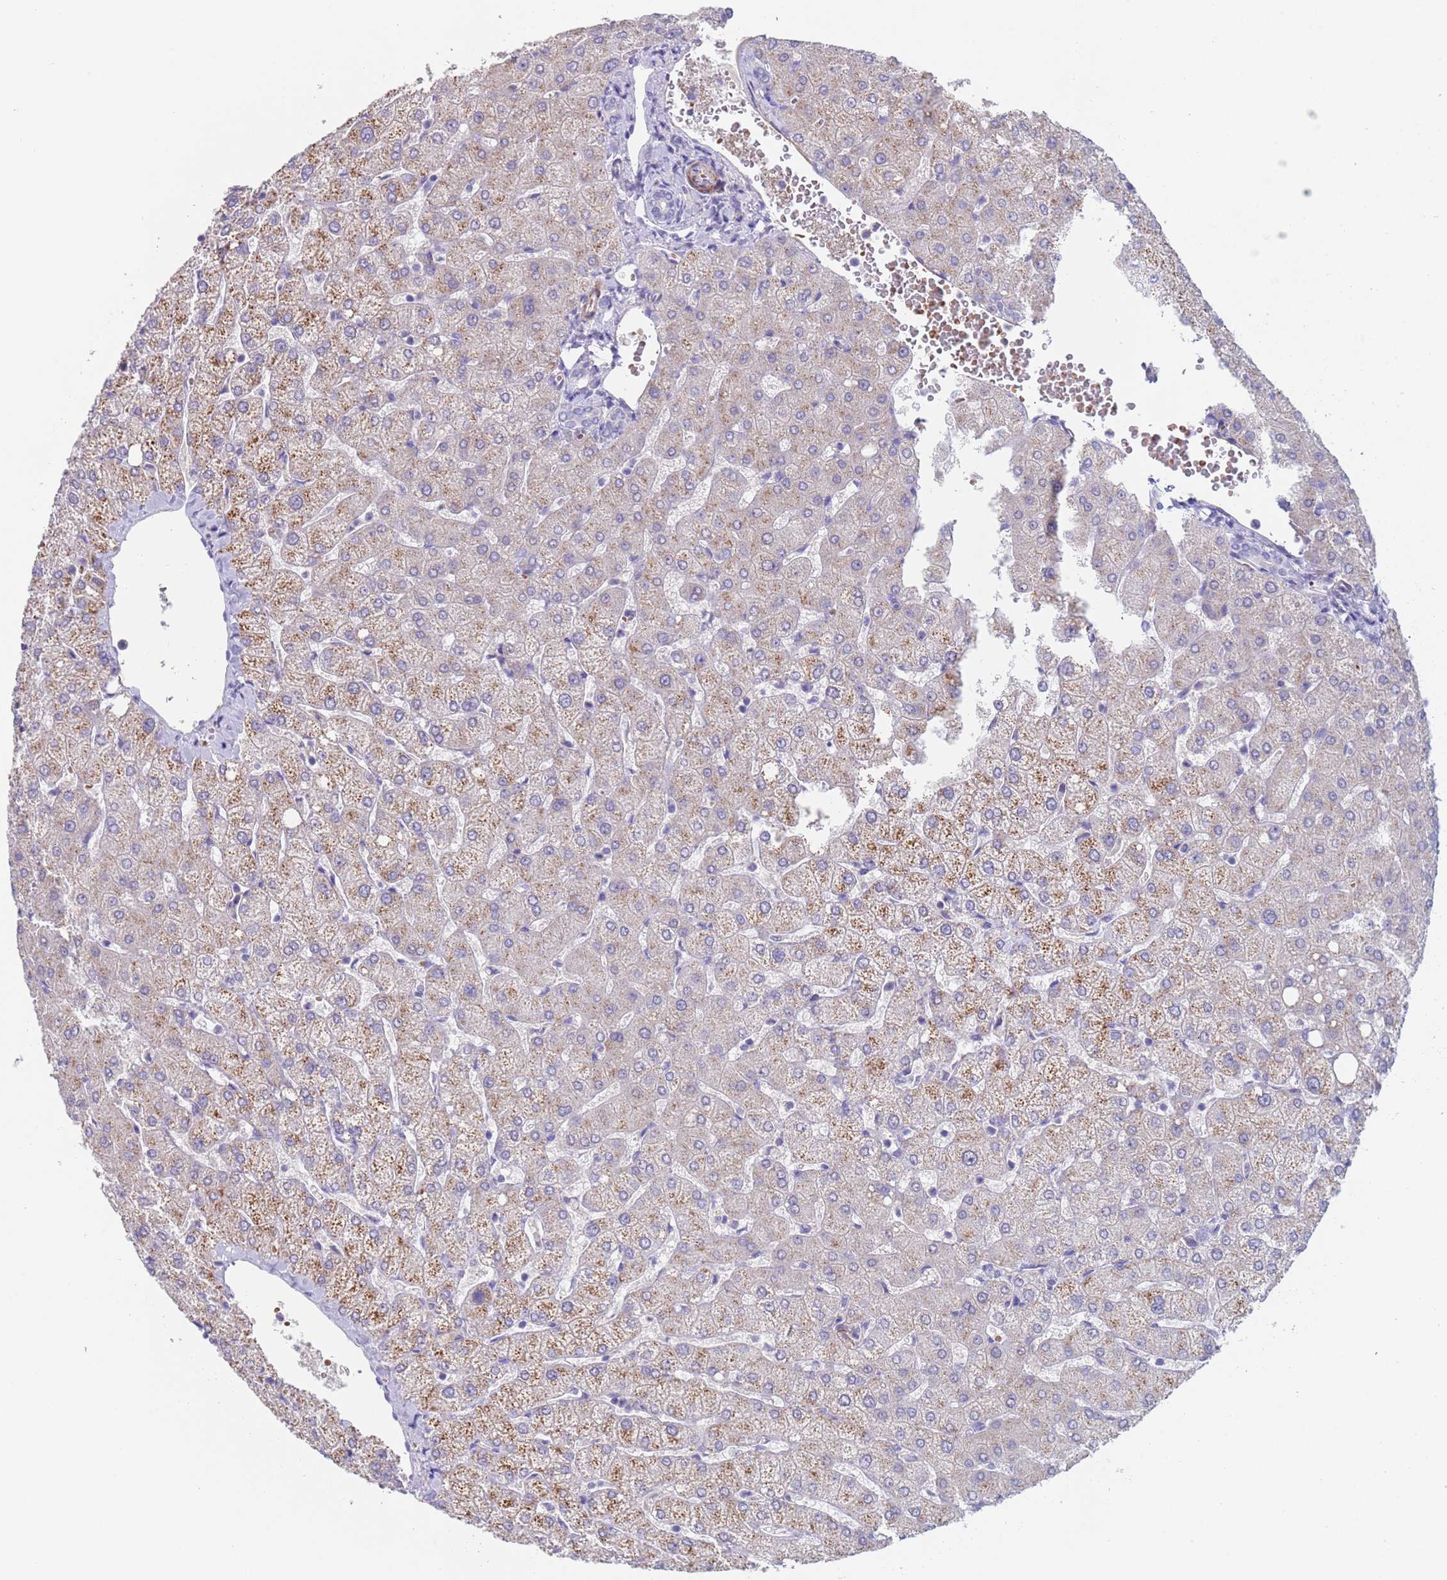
{"staining": {"intensity": "negative", "quantity": "none", "location": "none"}, "tissue": "liver", "cell_type": "Cholangiocytes", "image_type": "normal", "snomed": [{"axis": "morphology", "description": "Normal tissue, NOS"}, {"axis": "topography", "description": "Liver"}], "caption": "The immunohistochemistry (IHC) micrograph has no significant expression in cholangiocytes of liver. (Immunohistochemistry, brightfield microscopy, high magnification).", "gene": "KBTBD3", "patient": {"sex": "female", "age": 54}}